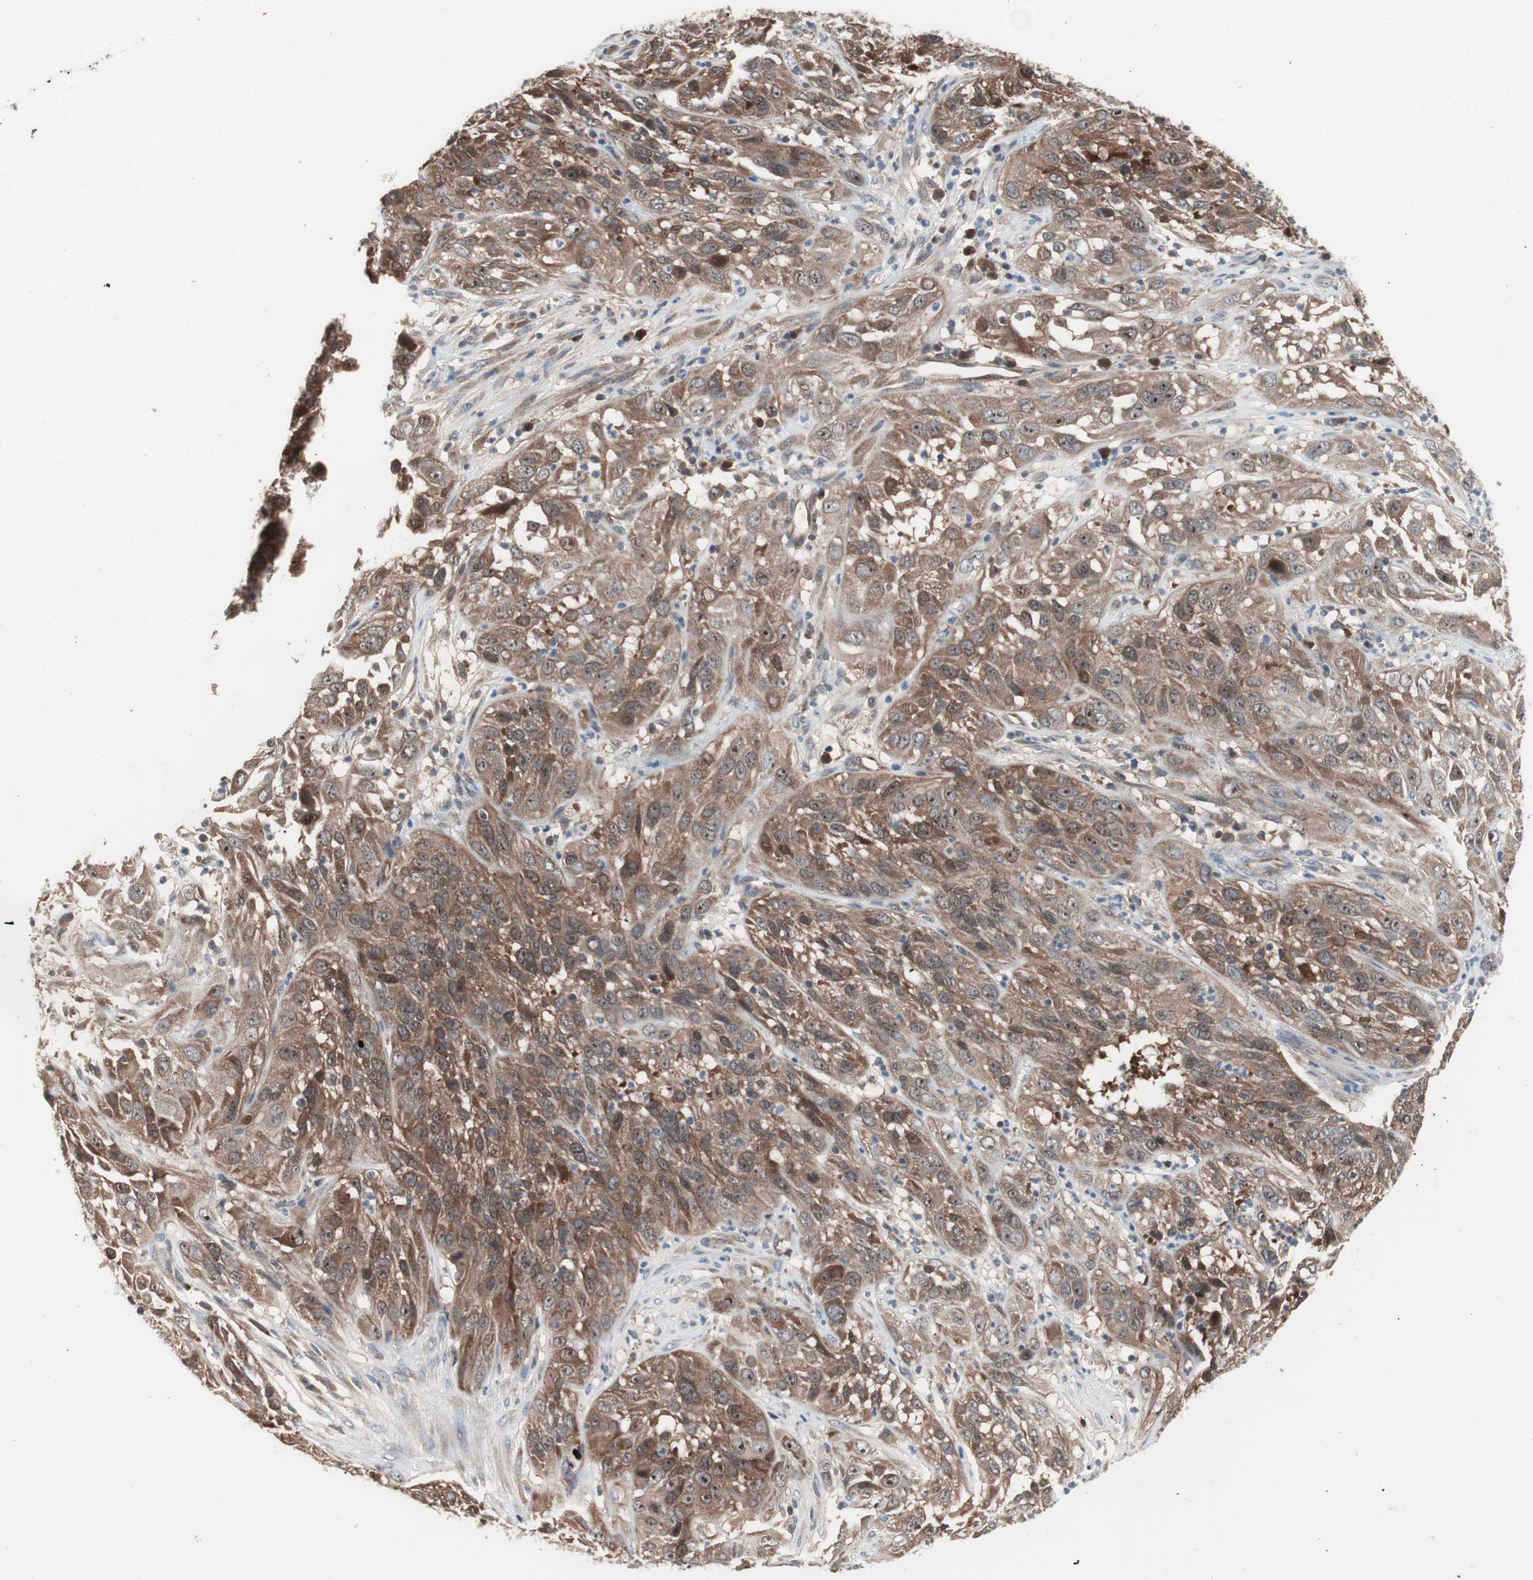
{"staining": {"intensity": "moderate", "quantity": ">75%", "location": "cytoplasmic/membranous,nuclear"}, "tissue": "cervical cancer", "cell_type": "Tumor cells", "image_type": "cancer", "snomed": [{"axis": "morphology", "description": "Squamous cell carcinoma, NOS"}, {"axis": "topography", "description": "Cervix"}], "caption": "This image displays IHC staining of human cervical cancer, with medium moderate cytoplasmic/membranous and nuclear staining in about >75% of tumor cells.", "gene": "HMBS", "patient": {"sex": "female", "age": 32}}